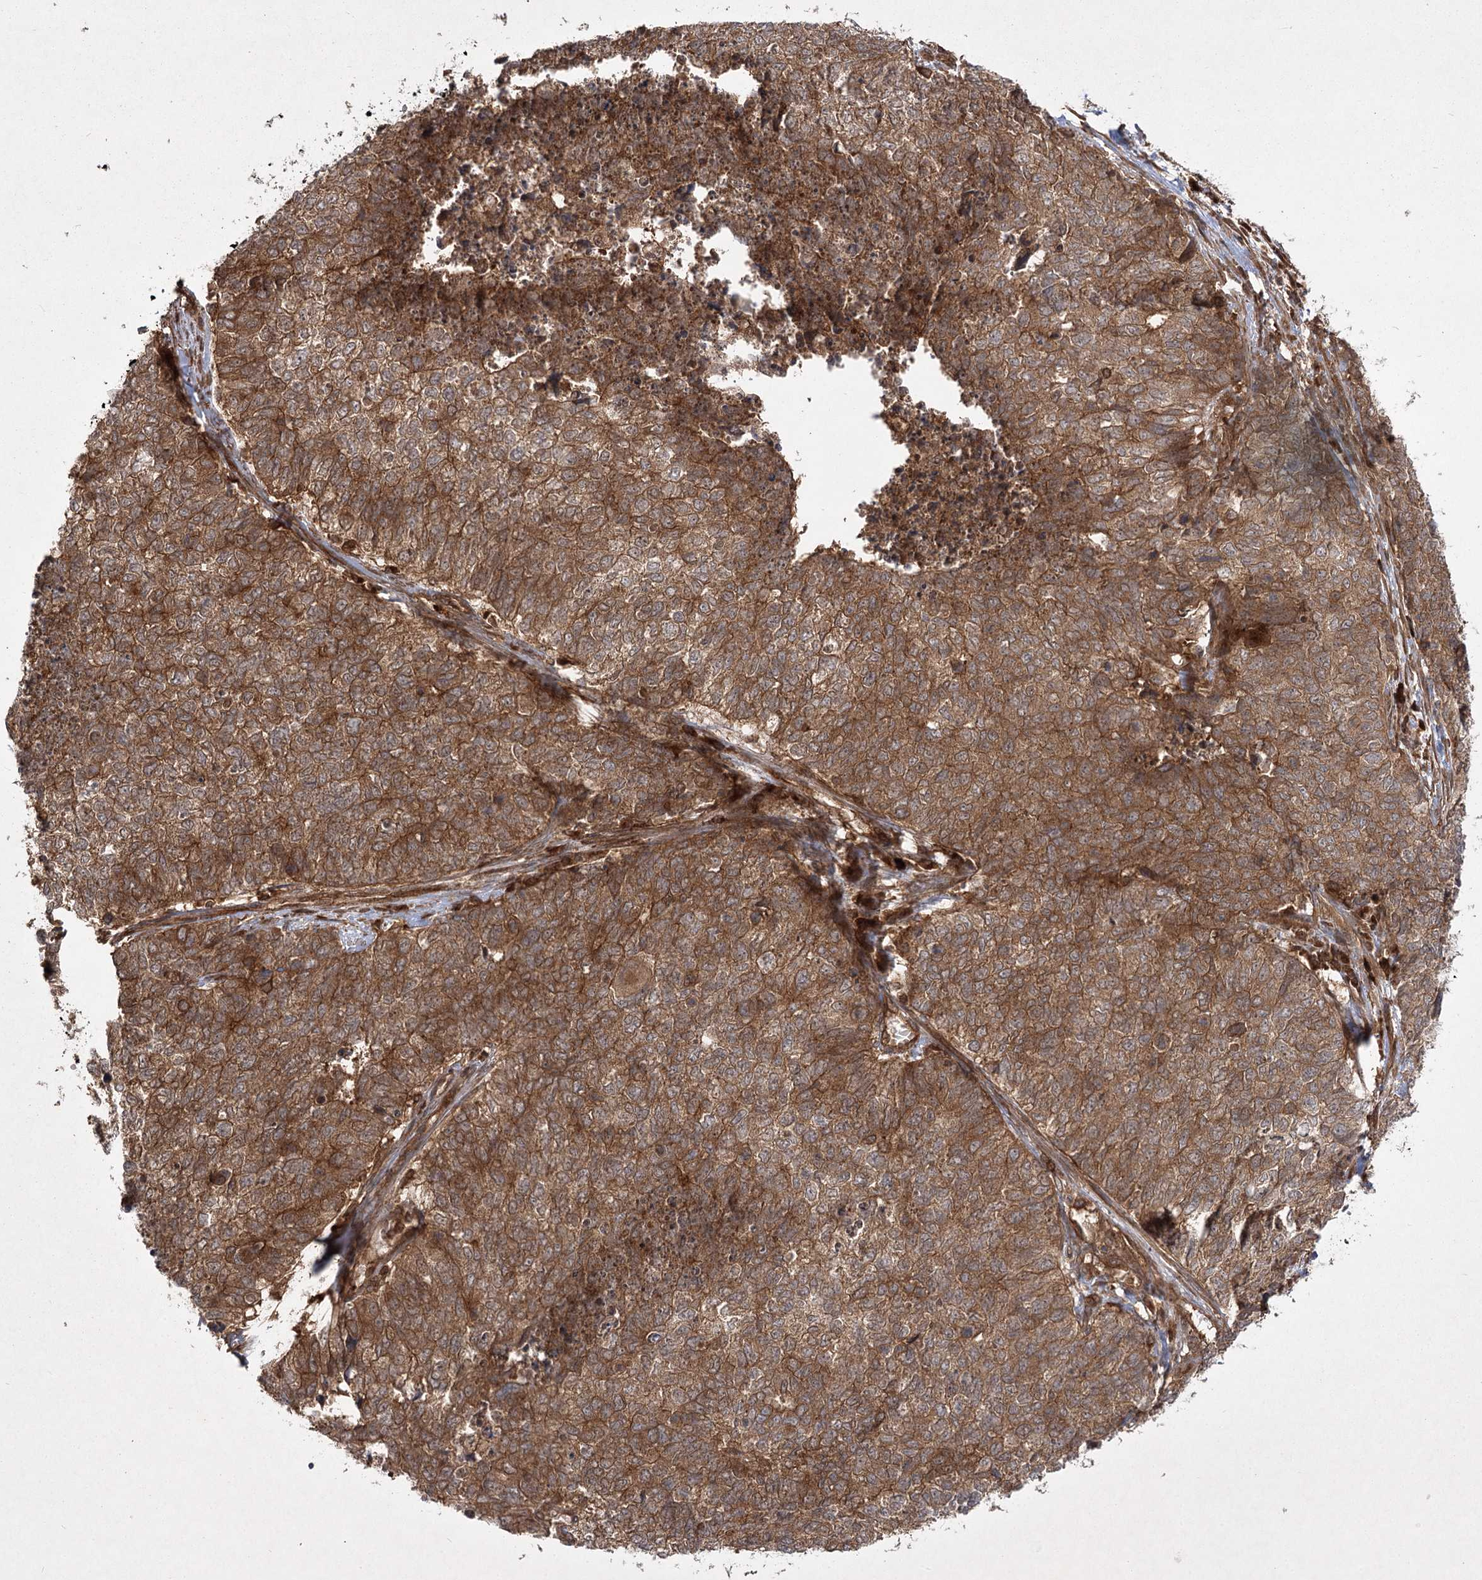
{"staining": {"intensity": "moderate", "quantity": ">75%", "location": "cytoplasmic/membranous"}, "tissue": "cervical cancer", "cell_type": "Tumor cells", "image_type": "cancer", "snomed": [{"axis": "morphology", "description": "Squamous cell carcinoma, NOS"}, {"axis": "topography", "description": "Cervix"}], "caption": "Moderate cytoplasmic/membranous positivity is seen in approximately >75% of tumor cells in squamous cell carcinoma (cervical). (Brightfield microscopy of DAB IHC at high magnification).", "gene": "MDFIC", "patient": {"sex": "female", "age": 63}}